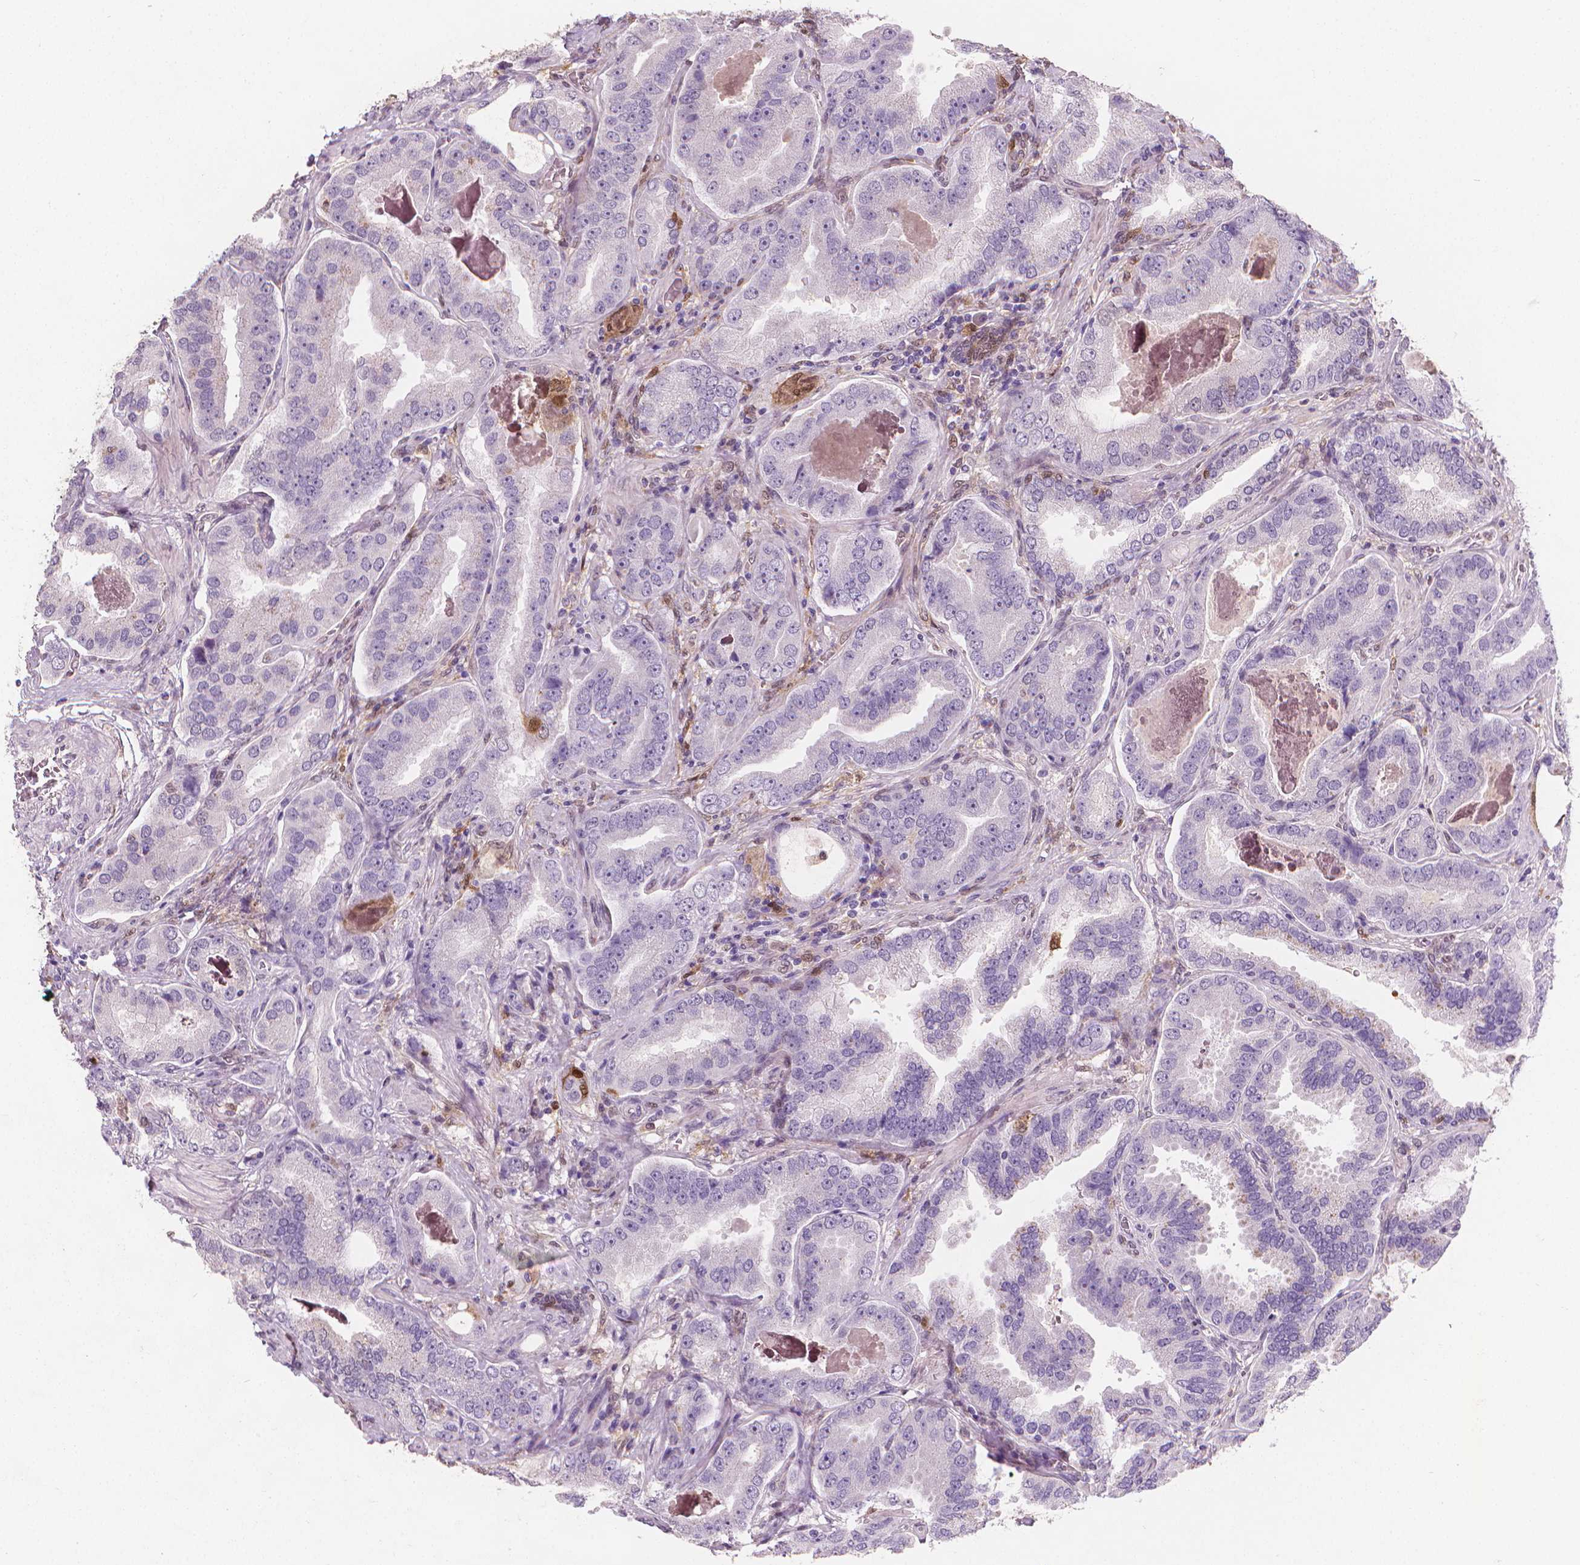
{"staining": {"intensity": "negative", "quantity": "none", "location": "none"}, "tissue": "prostate cancer", "cell_type": "Tumor cells", "image_type": "cancer", "snomed": [{"axis": "morphology", "description": "Adenocarcinoma, NOS"}, {"axis": "topography", "description": "Prostate"}], "caption": "Human prostate adenocarcinoma stained for a protein using IHC demonstrates no staining in tumor cells.", "gene": "TNFAIP2", "patient": {"sex": "male", "age": 64}}